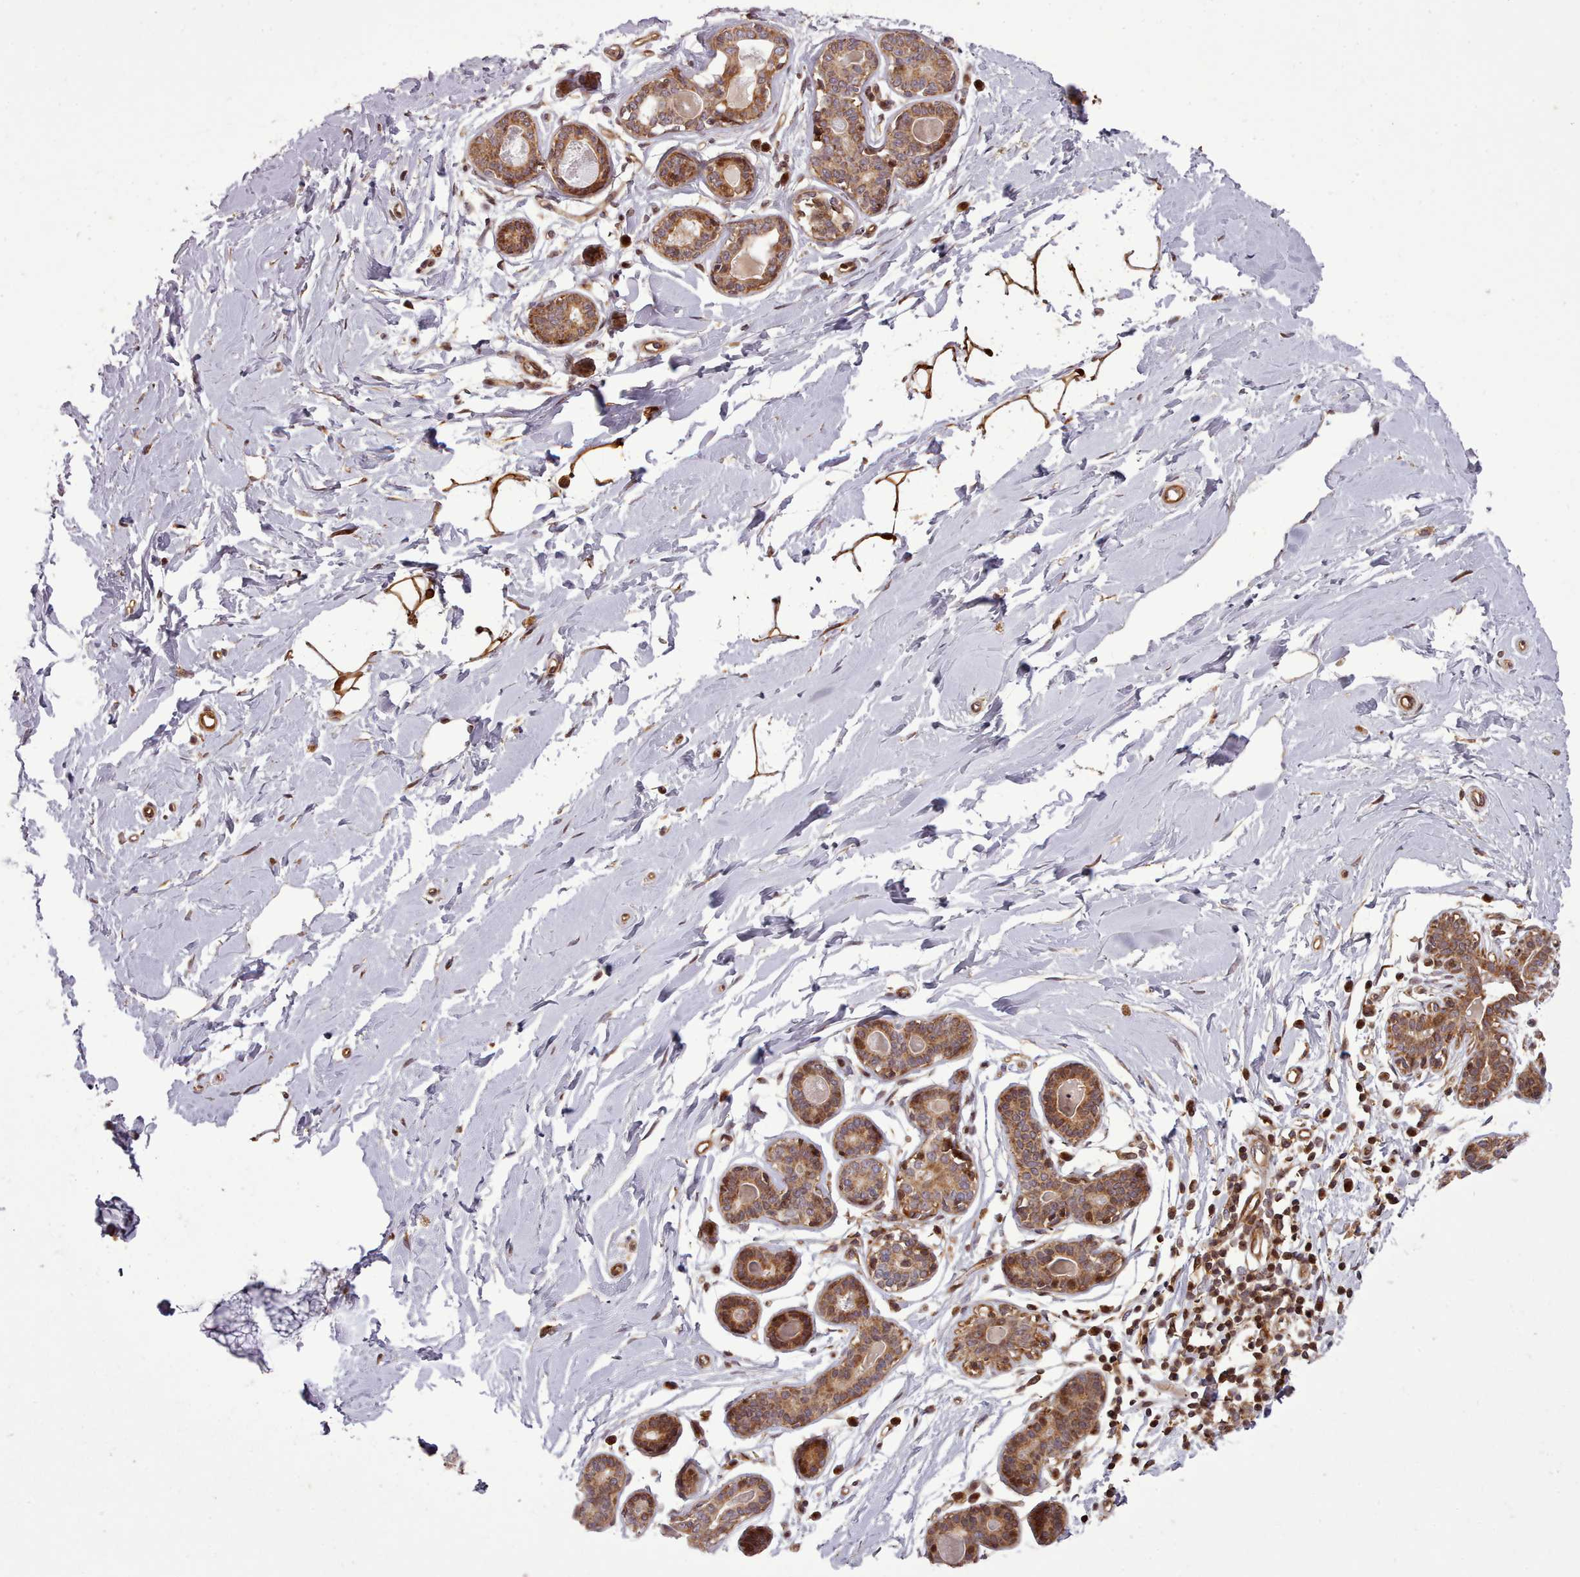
{"staining": {"intensity": "moderate", "quantity": ">75%", "location": "cytoplasmic/membranous,nuclear"}, "tissue": "breast", "cell_type": "Adipocytes", "image_type": "normal", "snomed": [{"axis": "morphology", "description": "Normal tissue, NOS"}, {"axis": "topography", "description": "Breast"}], "caption": "Protein staining of normal breast displays moderate cytoplasmic/membranous,nuclear staining in approximately >75% of adipocytes. The protein is shown in brown color, while the nuclei are stained blue.", "gene": "NLRP7", "patient": {"sex": "female", "age": 23}}